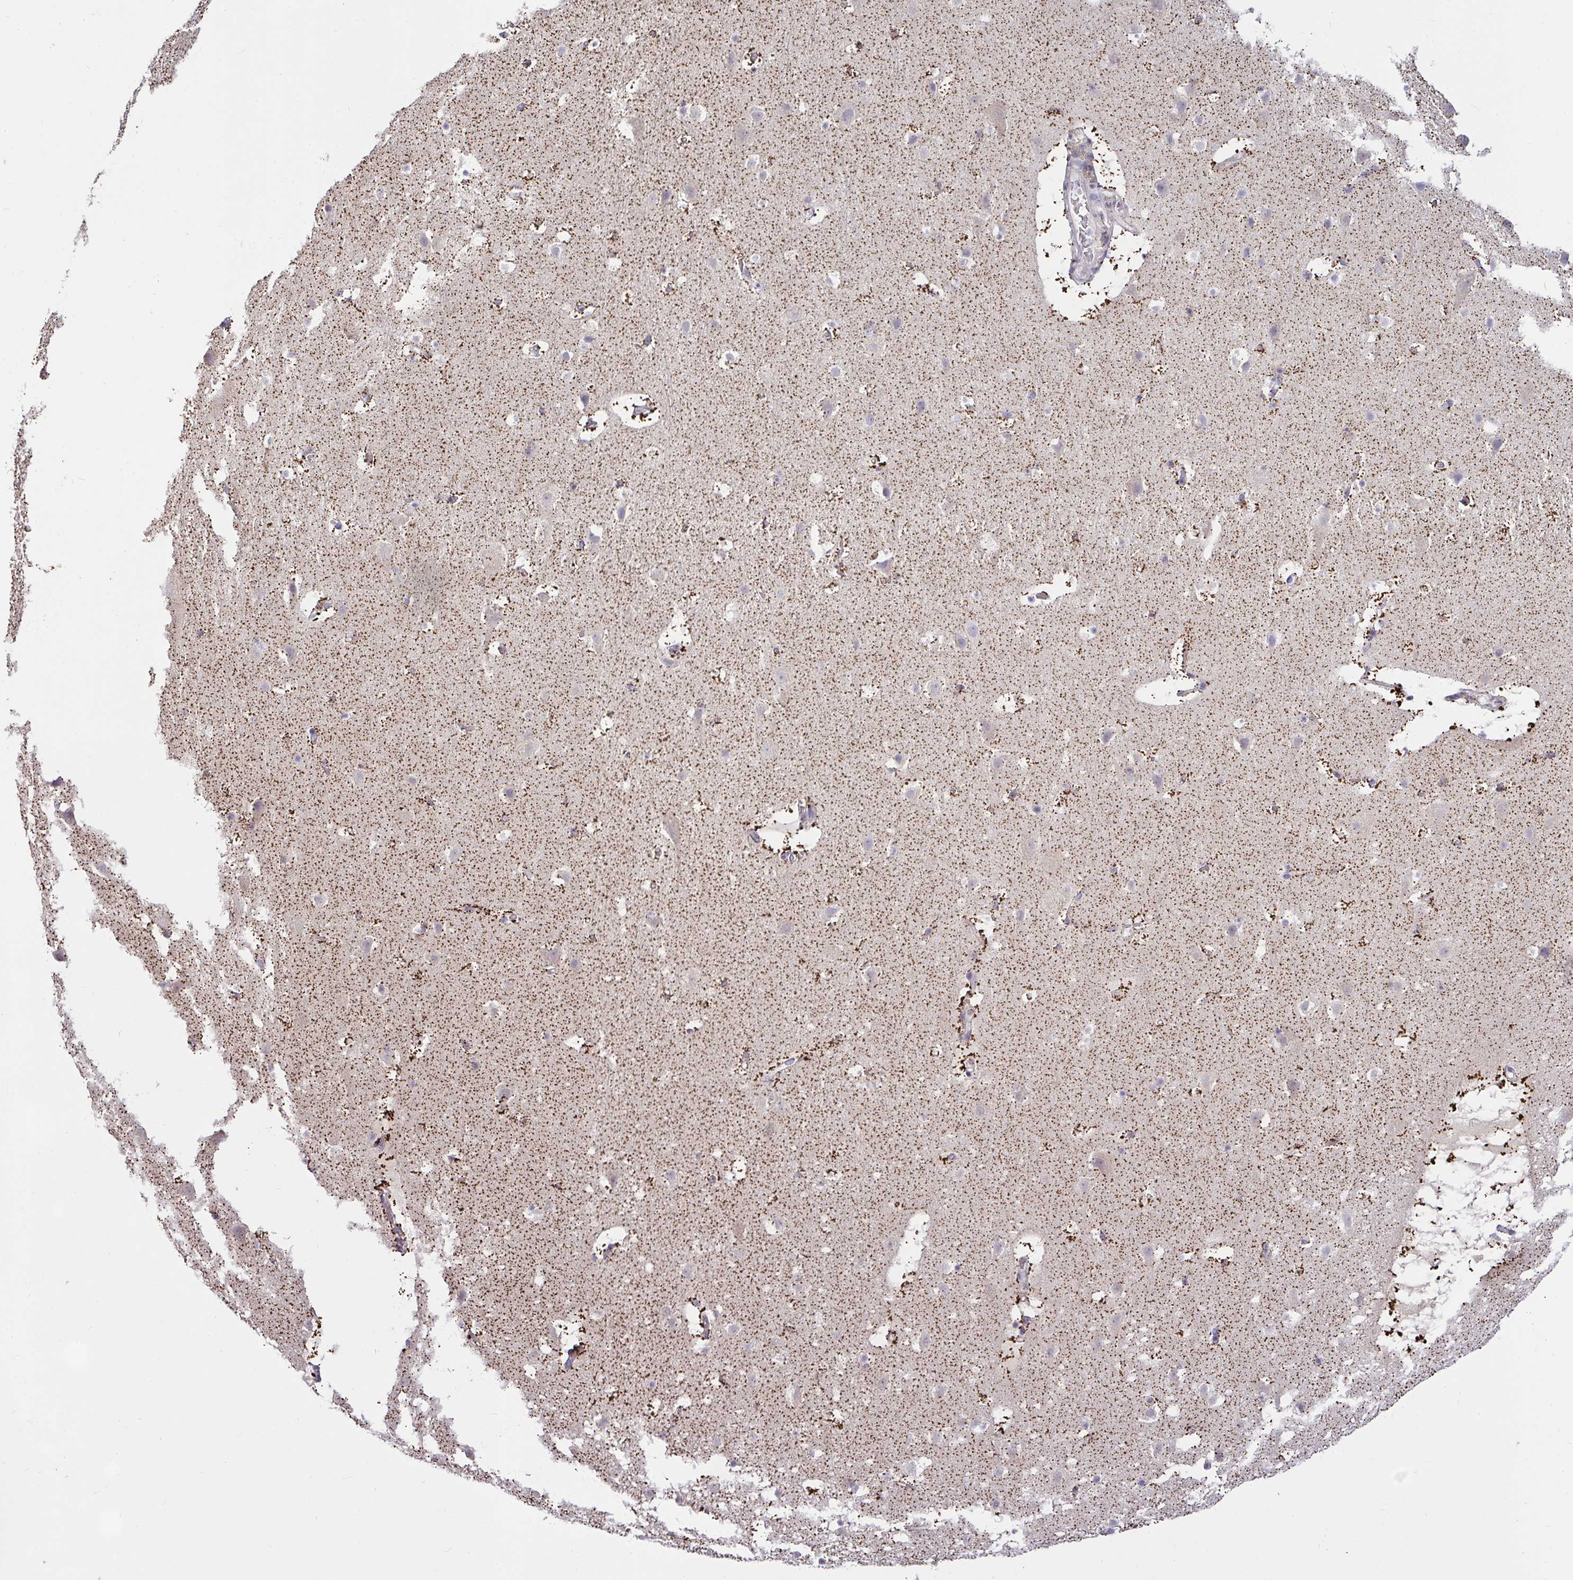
{"staining": {"intensity": "moderate", "quantity": "25%-75%", "location": "cytoplasmic/membranous"}, "tissue": "cerebral cortex", "cell_type": "Endothelial cells", "image_type": "normal", "snomed": [{"axis": "morphology", "description": "Normal tissue, NOS"}, {"axis": "topography", "description": "Cerebral cortex"}], "caption": "Immunohistochemical staining of normal cerebral cortex reveals moderate cytoplasmic/membranous protein positivity in approximately 25%-75% of endothelial cells.", "gene": "CEP63", "patient": {"sex": "female", "age": 42}}